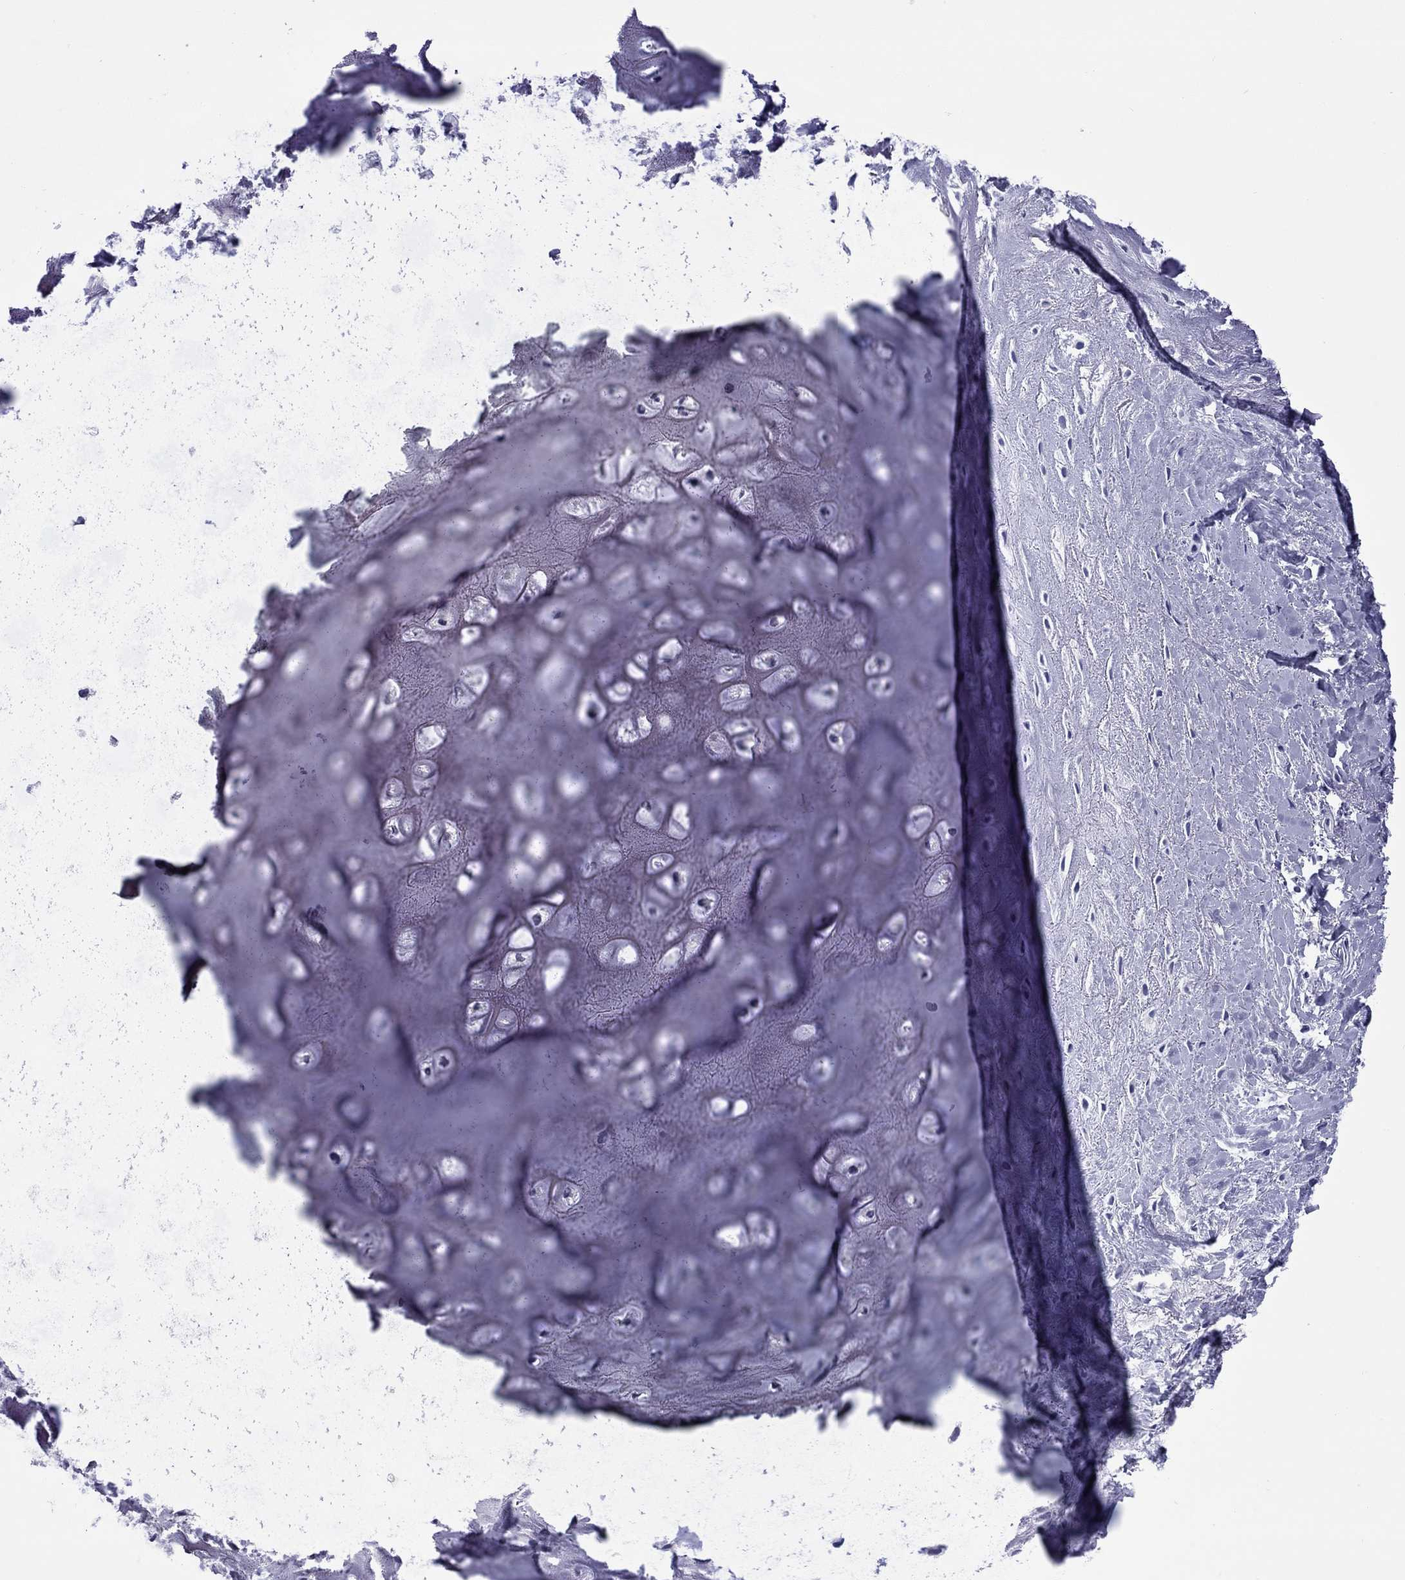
{"staining": {"intensity": "negative", "quantity": "none", "location": "none"}, "tissue": "adipose tissue", "cell_type": "Adipocytes", "image_type": "normal", "snomed": [{"axis": "morphology", "description": "Normal tissue, NOS"}, {"axis": "morphology", "description": "Squamous cell carcinoma, NOS"}, {"axis": "topography", "description": "Cartilage tissue"}, {"axis": "topography", "description": "Head-Neck"}], "caption": "Adipose tissue was stained to show a protein in brown. There is no significant expression in adipocytes. (DAB (3,3'-diaminobenzidine) IHC visualized using brightfield microscopy, high magnification).", "gene": "EPPIN", "patient": {"sex": "male", "age": 62}}